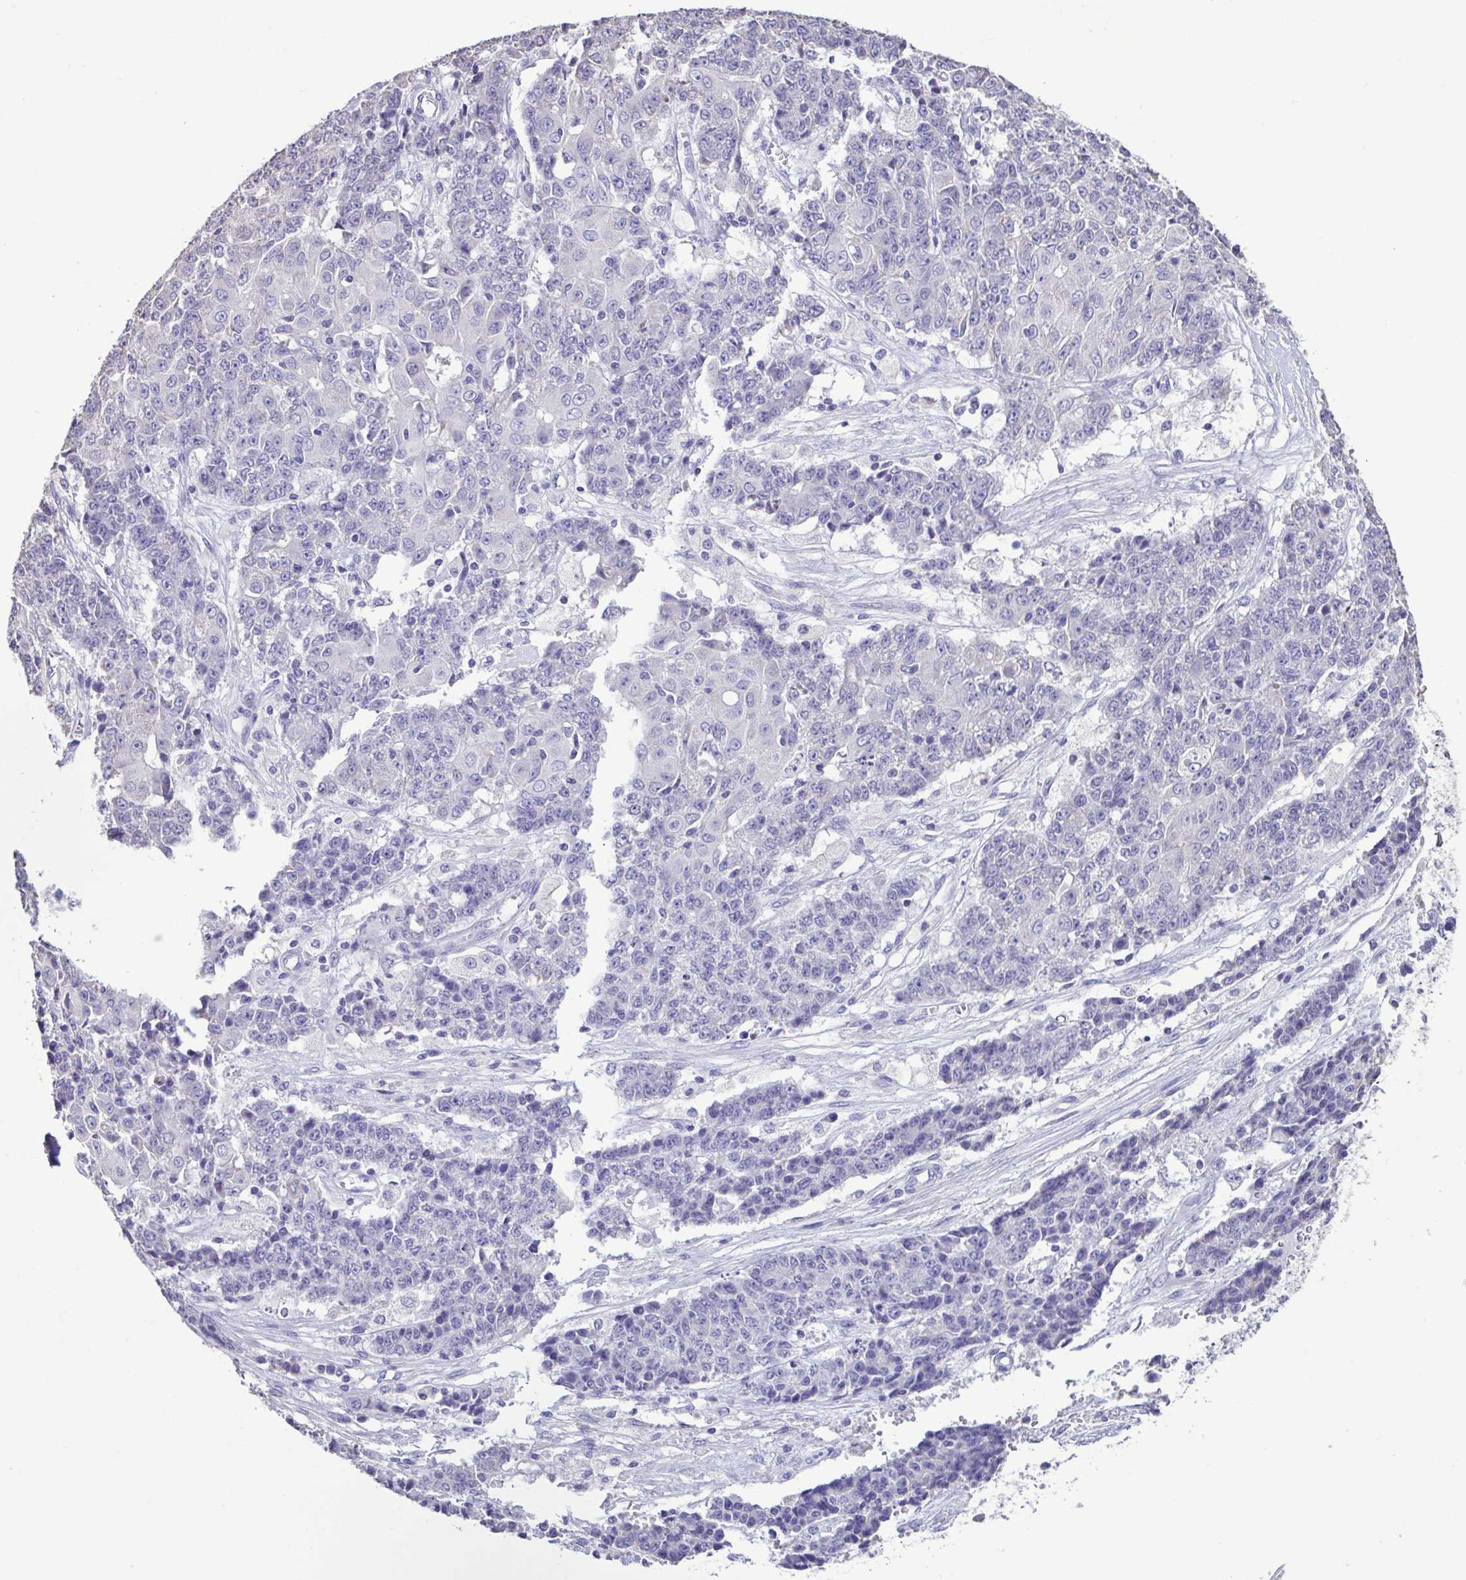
{"staining": {"intensity": "negative", "quantity": "none", "location": "none"}, "tissue": "ovarian cancer", "cell_type": "Tumor cells", "image_type": "cancer", "snomed": [{"axis": "morphology", "description": "Carcinoma, endometroid"}, {"axis": "topography", "description": "Ovary"}], "caption": "This is a histopathology image of immunohistochemistry staining of ovarian endometroid carcinoma, which shows no staining in tumor cells.", "gene": "PLA2G4E", "patient": {"sex": "female", "age": 42}}